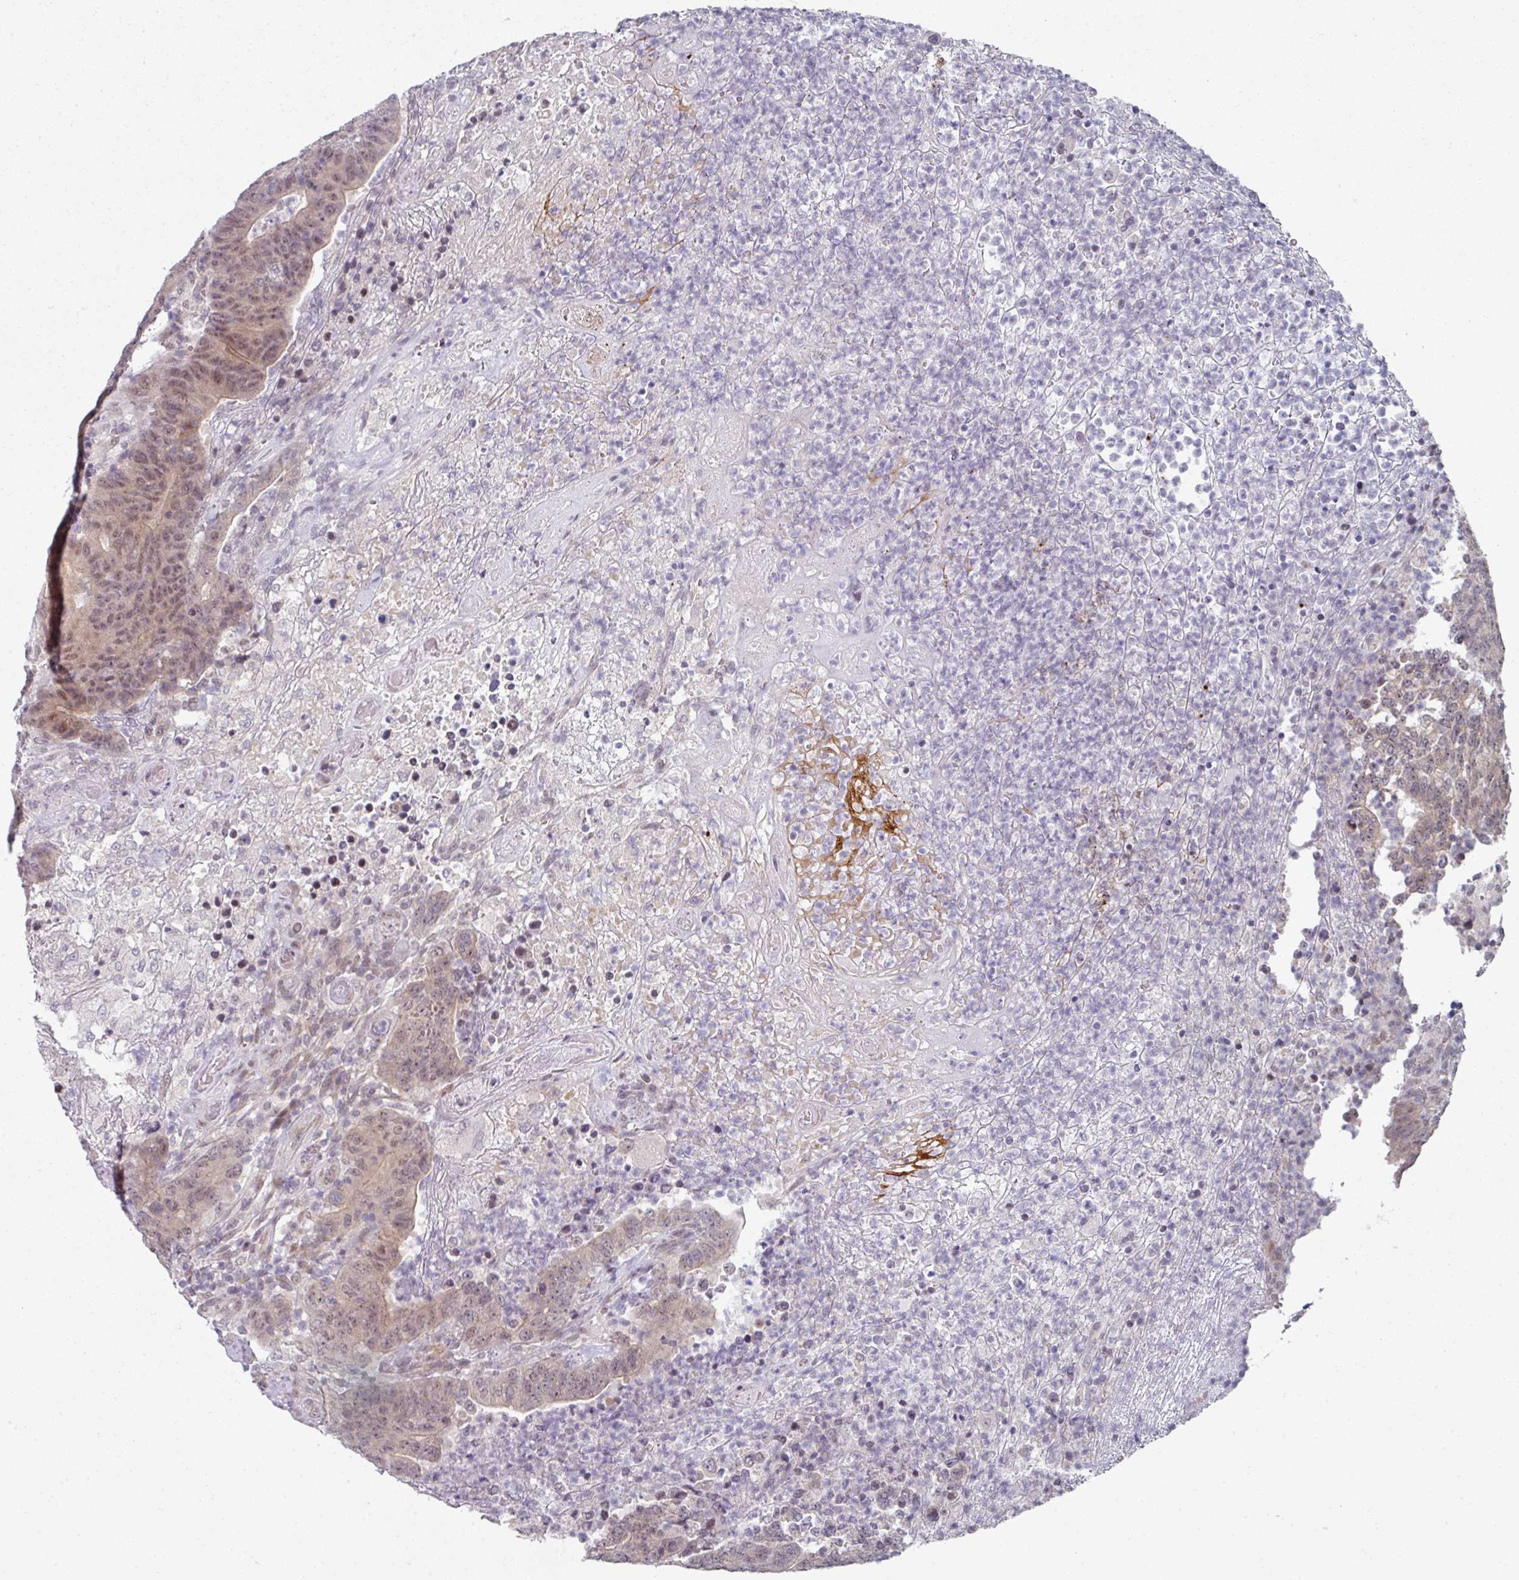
{"staining": {"intensity": "moderate", "quantity": "25%-75%", "location": "nuclear"}, "tissue": "colorectal cancer", "cell_type": "Tumor cells", "image_type": "cancer", "snomed": [{"axis": "morphology", "description": "Adenocarcinoma, NOS"}, {"axis": "topography", "description": "Colon"}], "caption": "There is medium levels of moderate nuclear expression in tumor cells of adenocarcinoma (colorectal), as demonstrated by immunohistochemical staining (brown color).", "gene": "TMCC1", "patient": {"sex": "female", "age": 75}}